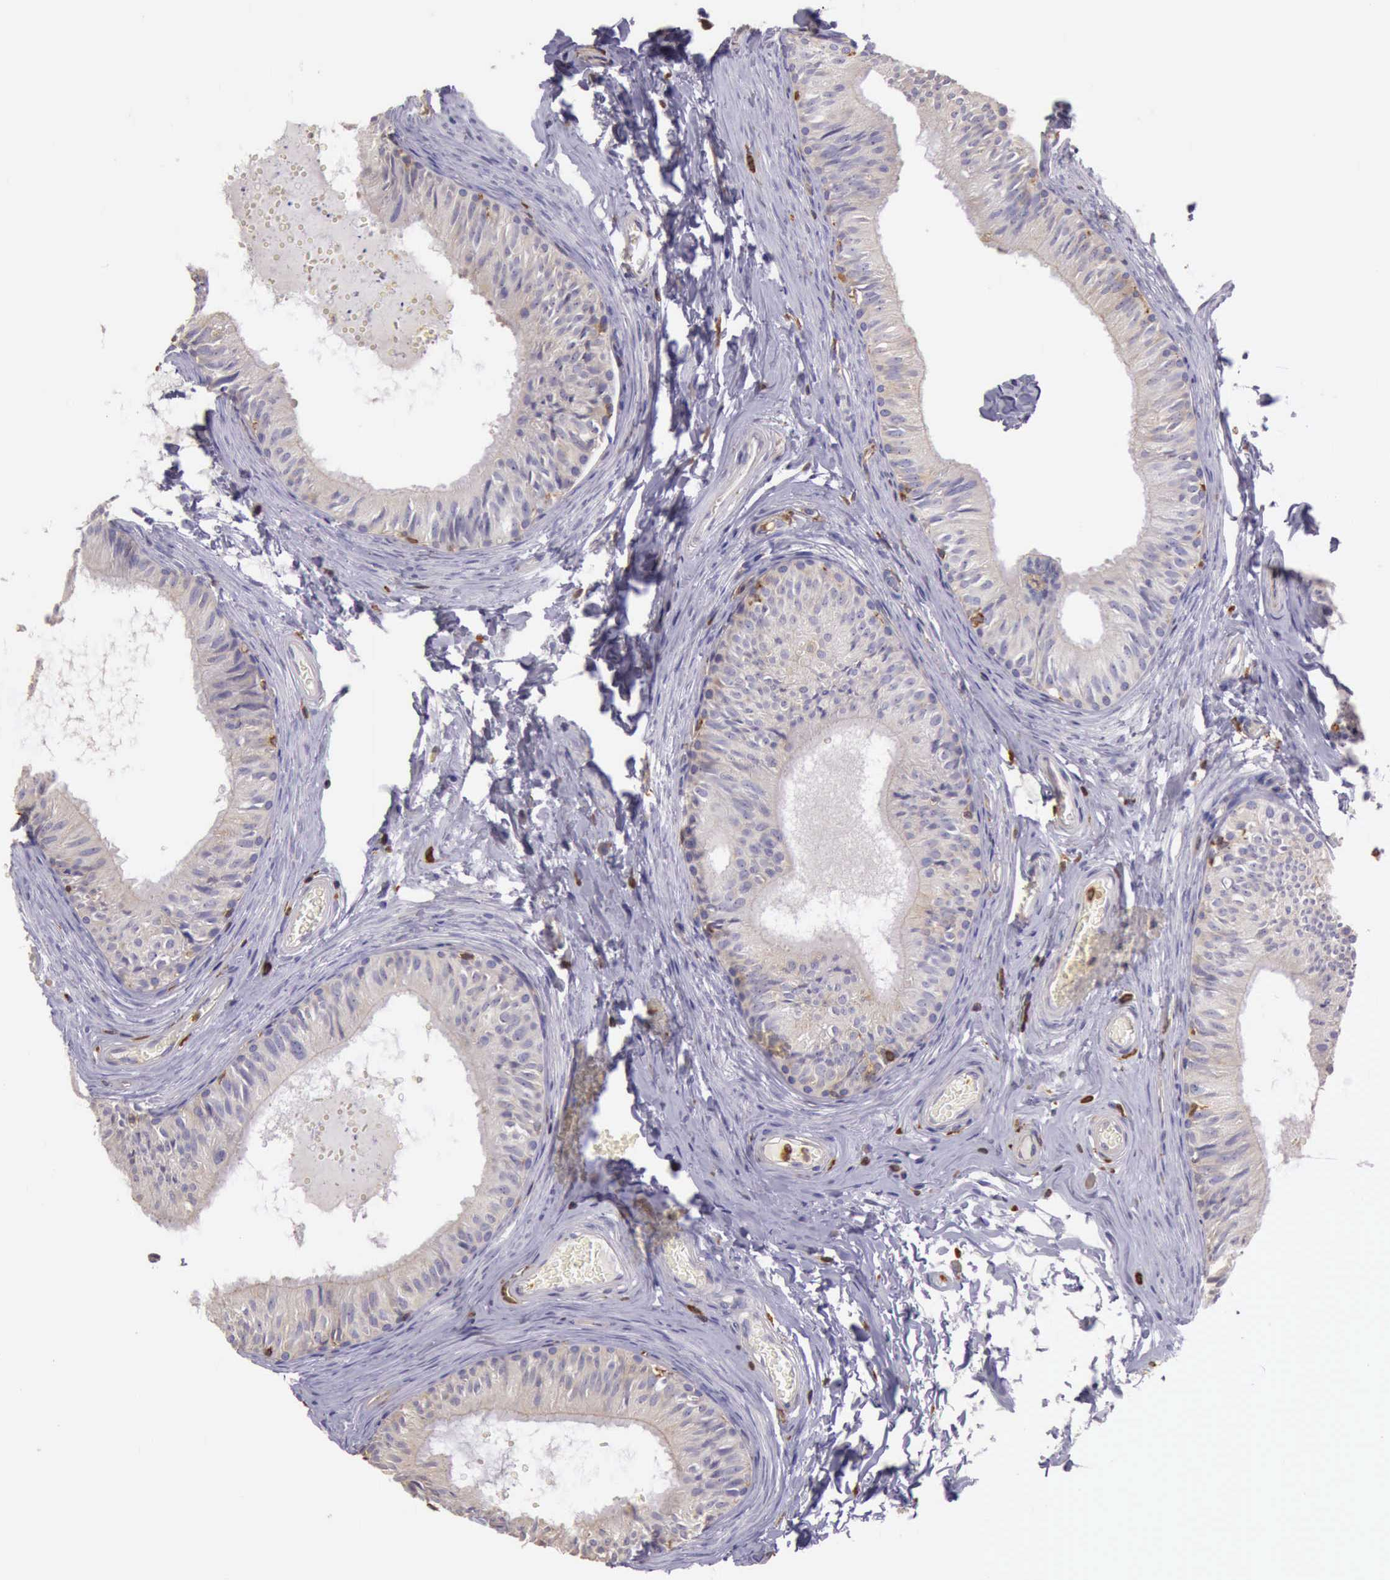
{"staining": {"intensity": "weak", "quantity": "25%-75%", "location": "cytoplasmic/membranous"}, "tissue": "epididymis", "cell_type": "Glandular cells", "image_type": "normal", "snomed": [{"axis": "morphology", "description": "Normal tissue, NOS"}, {"axis": "topography", "description": "Epididymis"}], "caption": "Immunohistochemical staining of unremarkable human epididymis reveals 25%-75% levels of weak cytoplasmic/membranous protein positivity in approximately 25%-75% of glandular cells.", "gene": "ARHGAP4", "patient": {"sex": "male", "age": 23}}